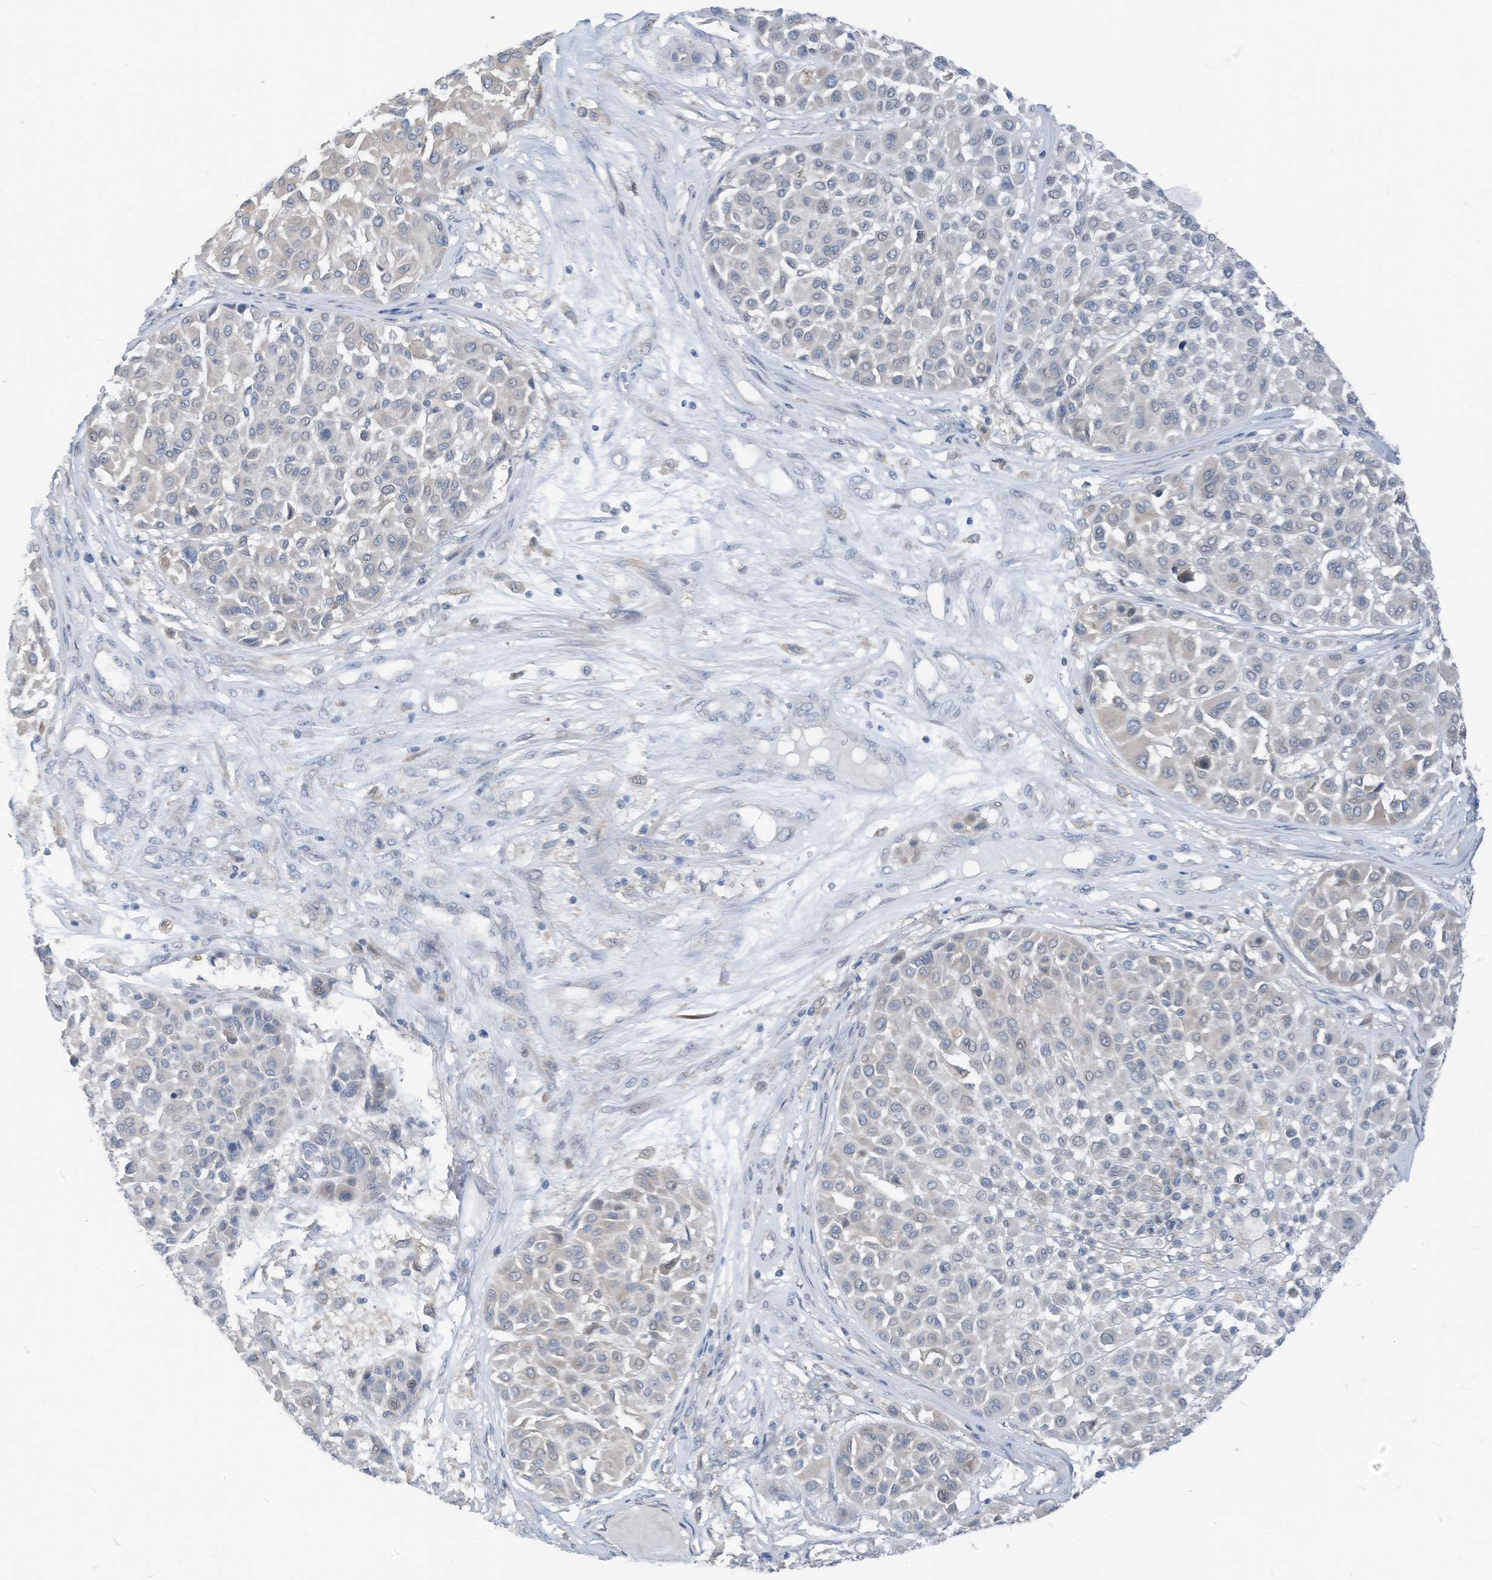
{"staining": {"intensity": "negative", "quantity": "none", "location": "none"}, "tissue": "melanoma", "cell_type": "Tumor cells", "image_type": "cancer", "snomed": [{"axis": "morphology", "description": "Malignant melanoma, Metastatic site"}, {"axis": "topography", "description": "Soft tissue"}], "caption": "The micrograph exhibits no staining of tumor cells in melanoma. The staining was performed using DAB (3,3'-diaminobenzidine) to visualize the protein expression in brown, while the nuclei were stained in blue with hematoxylin (Magnification: 20x).", "gene": "LDAH", "patient": {"sex": "male", "age": 41}}